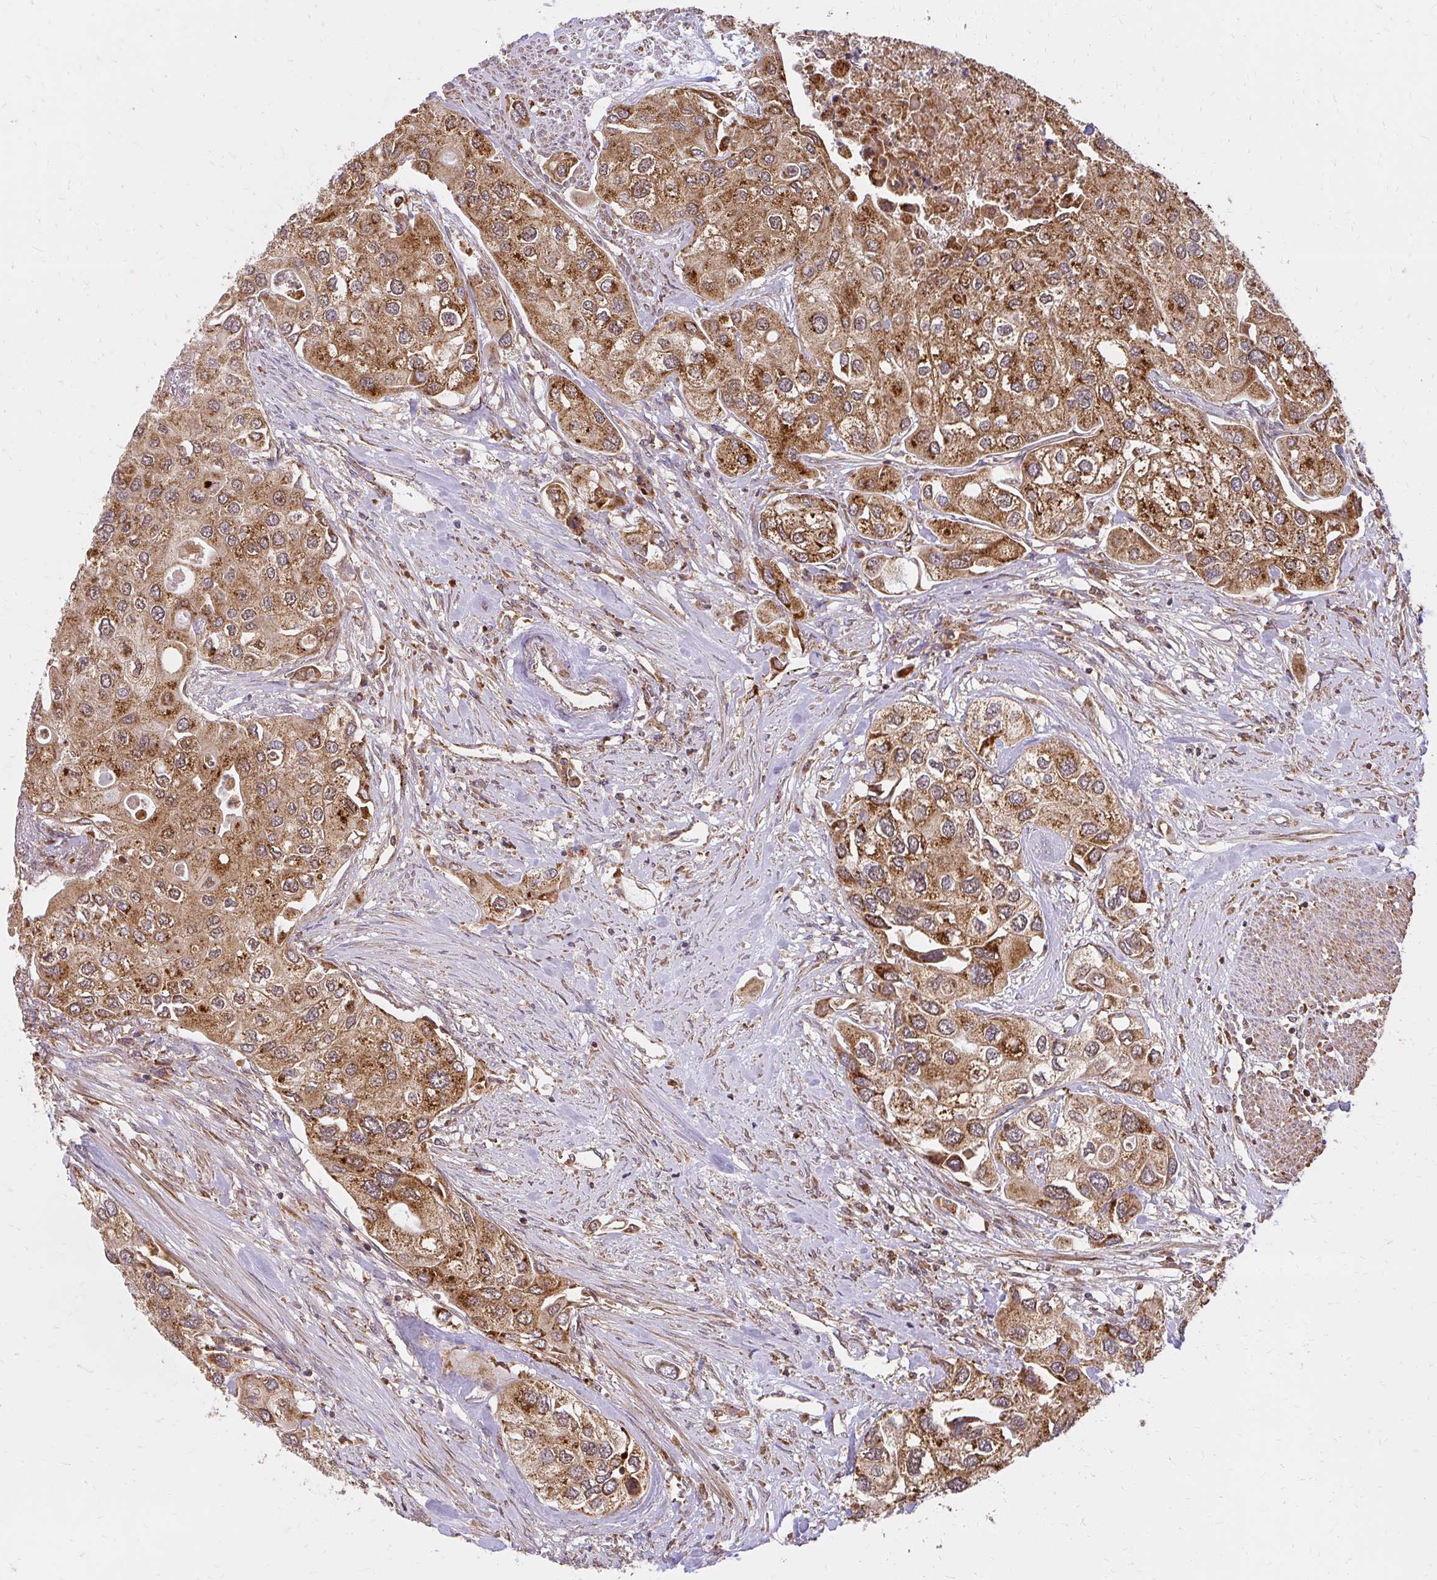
{"staining": {"intensity": "strong", "quantity": ">75%", "location": "cytoplasmic/membranous"}, "tissue": "urothelial cancer", "cell_type": "Tumor cells", "image_type": "cancer", "snomed": [{"axis": "morphology", "description": "Urothelial carcinoma, High grade"}, {"axis": "topography", "description": "Urinary bladder"}], "caption": "Urothelial cancer stained for a protein (brown) demonstrates strong cytoplasmic/membranous positive staining in about >75% of tumor cells.", "gene": "GNS", "patient": {"sex": "male", "age": 64}}